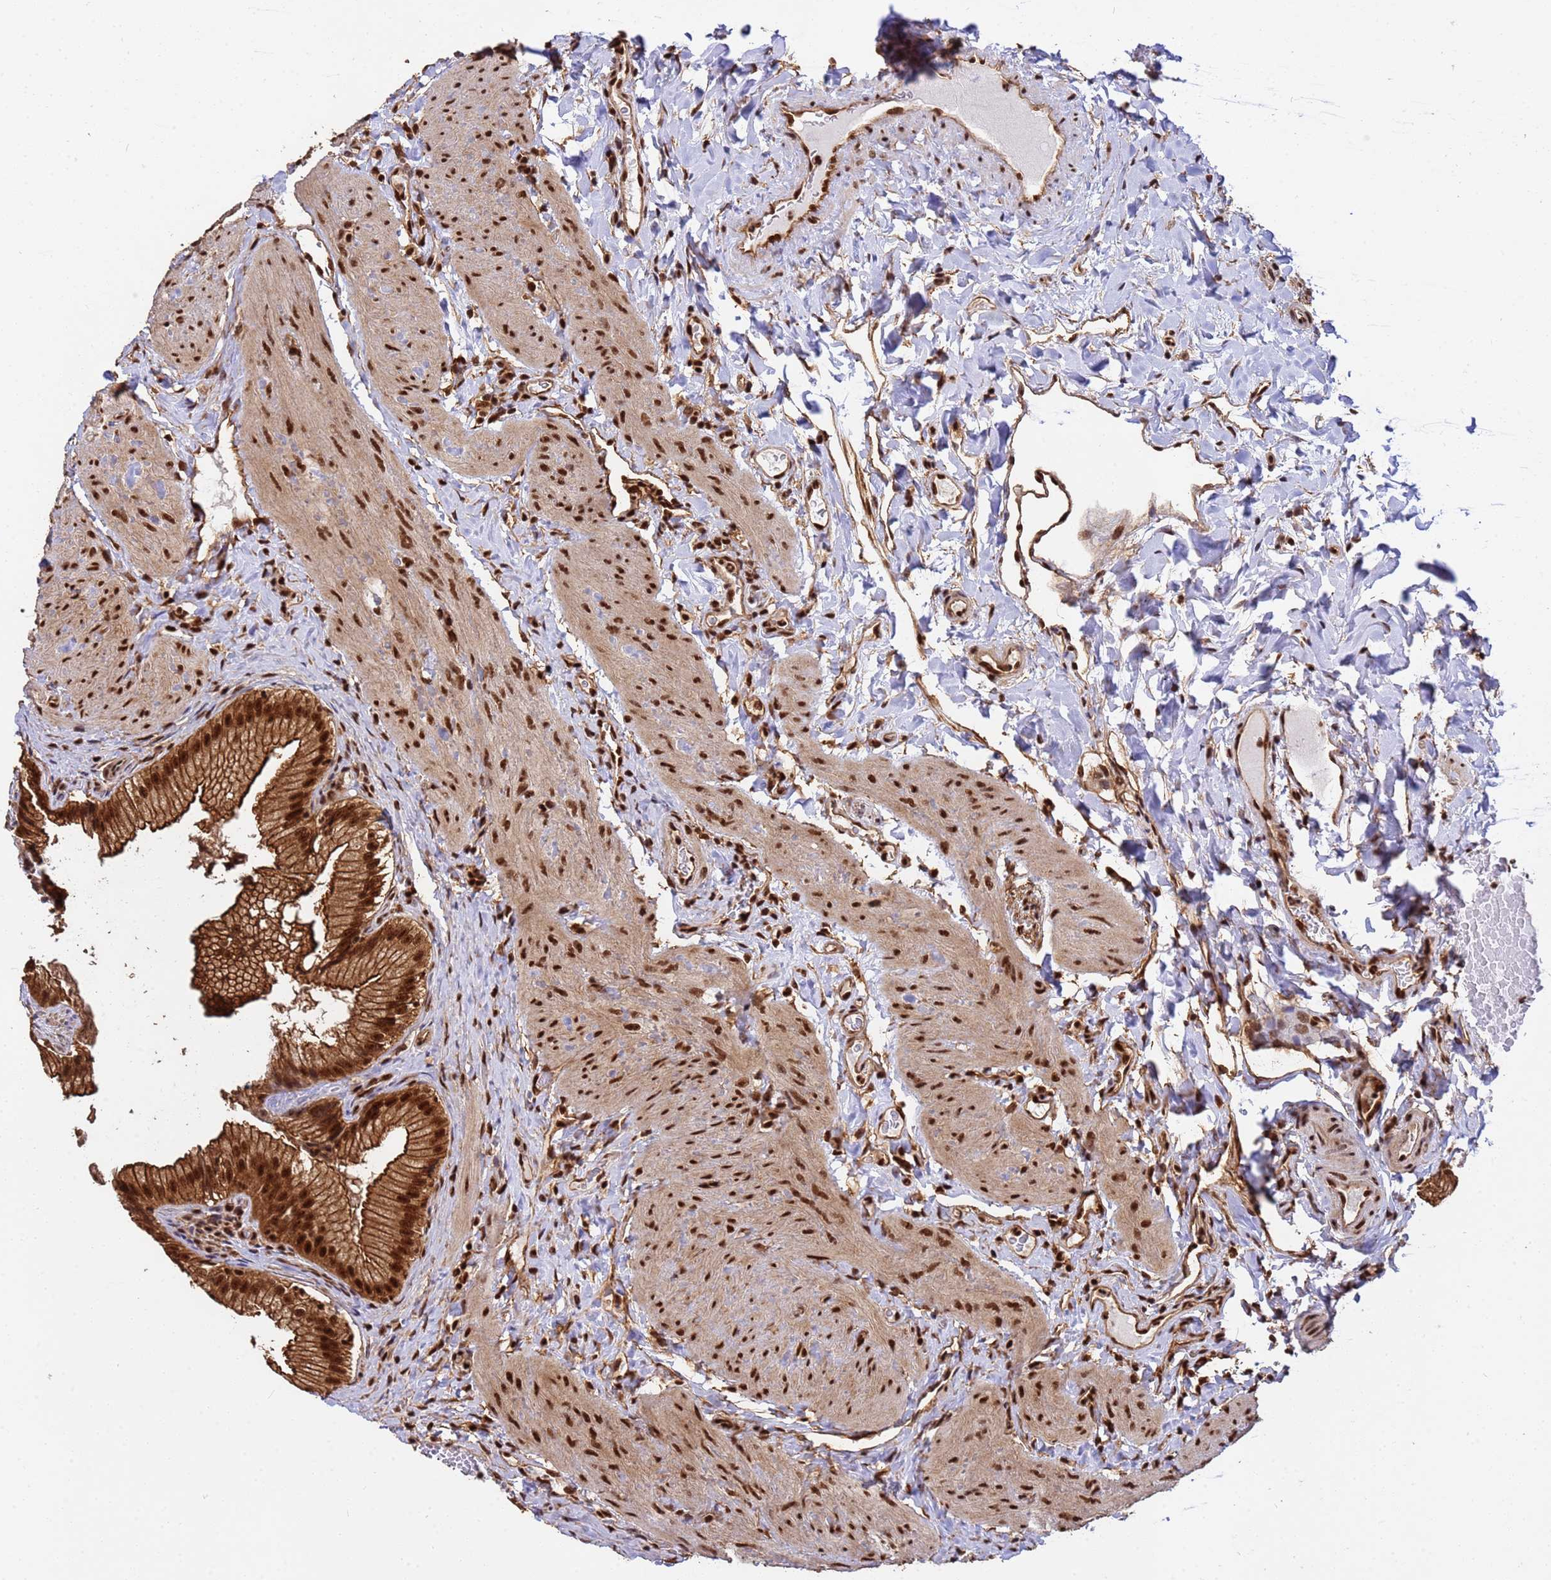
{"staining": {"intensity": "strong", "quantity": ">75%", "location": "cytoplasmic/membranous,nuclear"}, "tissue": "gallbladder", "cell_type": "Glandular cells", "image_type": "normal", "snomed": [{"axis": "morphology", "description": "Normal tissue, NOS"}, {"axis": "topography", "description": "Gallbladder"}], "caption": "Immunohistochemical staining of unremarkable gallbladder reveals strong cytoplasmic/membranous,nuclear protein expression in about >75% of glandular cells.", "gene": "SYF2", "patient": {"sex": "female", "age": 30}}